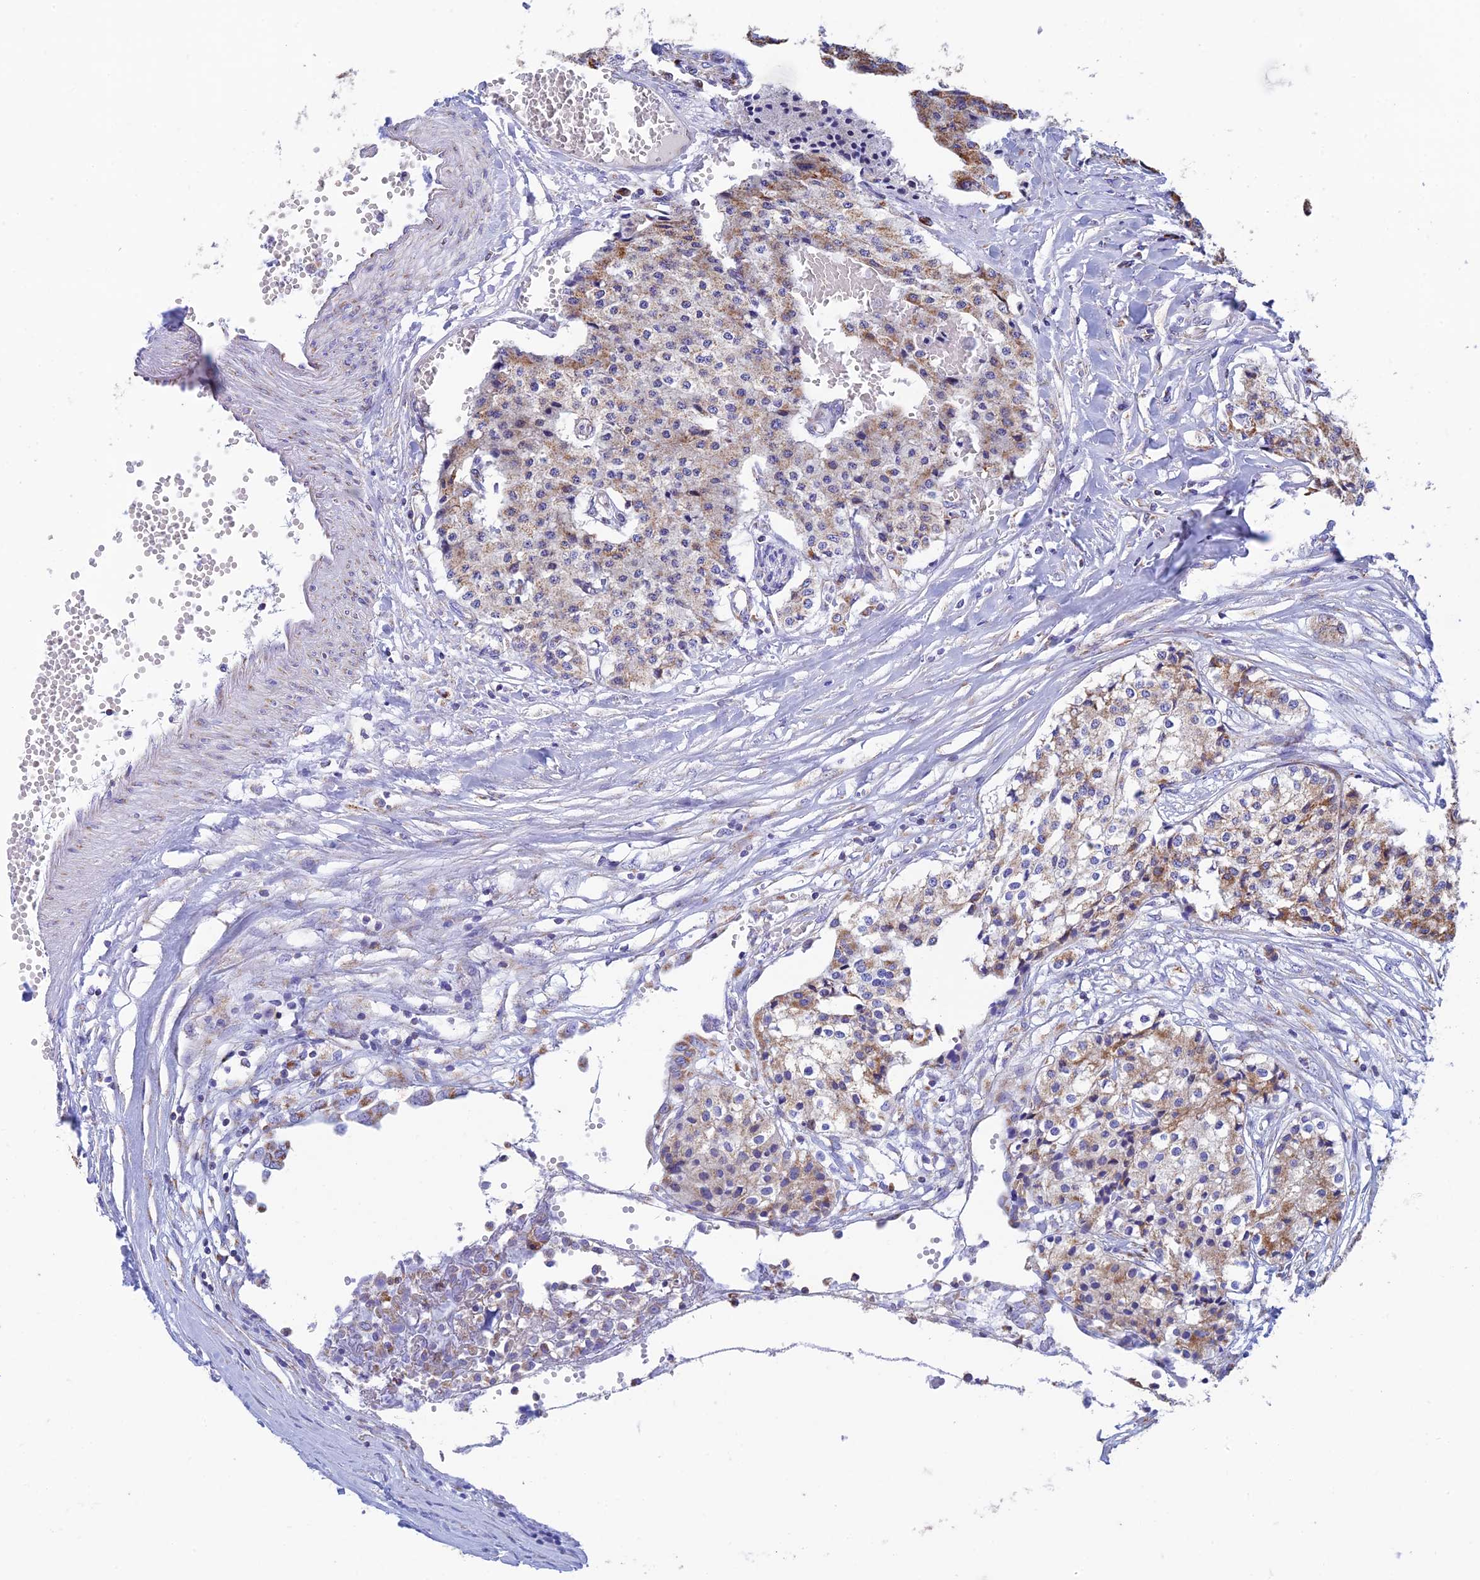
{"staining": {"intensity": "moderate", "quantity": "25%-75%", "location": "cytoplasmic/membranous"}, "tissue": "carcinoid", "cell_type": "Tumor cells", "image_type": "cancer", "snomed": [{"axis": "morphology", "description": "Carcinoid, malignant, NOS"}, {"axis": "topography", "description": "Colon"}], "caption": "Brown immunohistochemical staining in malignant carcinoid displays moderate cytoplasmic/membranous expression in about 25%-75% of tumor cells.", "gene": "ZNF181", "patient": {"sex": "female", "age": 52}}